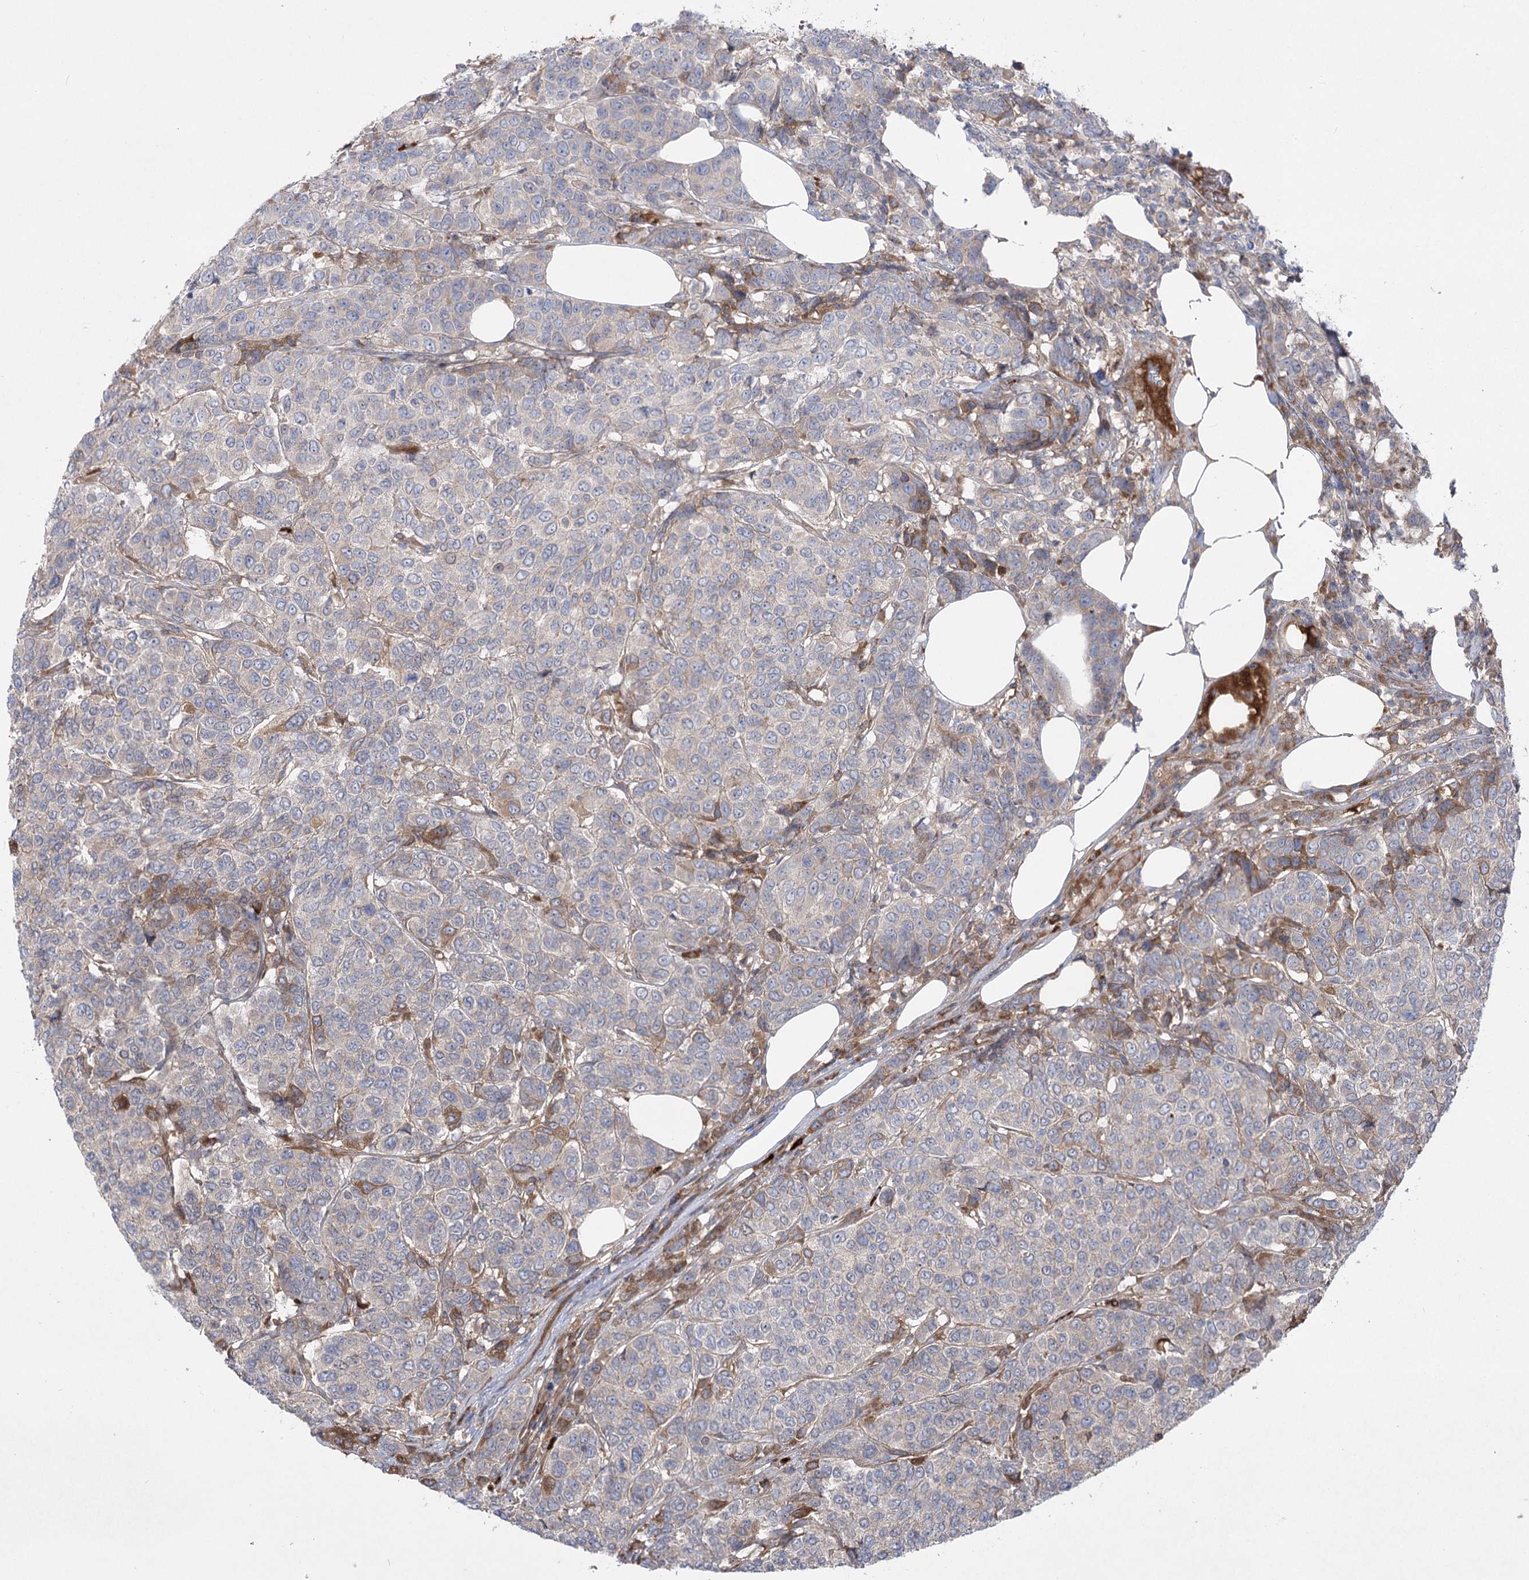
{"staining": {"intensity": "weak", "quantity": "<25%", "location": "cytoplasmic/membranous"}, "tissue": "breast cancer", "cell_type": "Tumor cells", "image_type": "cancer", "snomed": [{"axis": "morphology", "description": "Duct carcinoma"}, {"axis": "topography", "description": "Breast"}], "caption": "This photomicrograph is of breast cancer stained with immunohistochemistry (IHC) to label a protein in brown with the nuclei are counter-stained blue. There is no staining in tumor cells. (Stains: DAB (3,3'-diaminobenzidine) IHC with hematoxylin counter stain, Microscopy: brightfield microscopy at high magnification).", "gene": "PLEKHA5", "patient": {"sex": "female", "age": 55}}